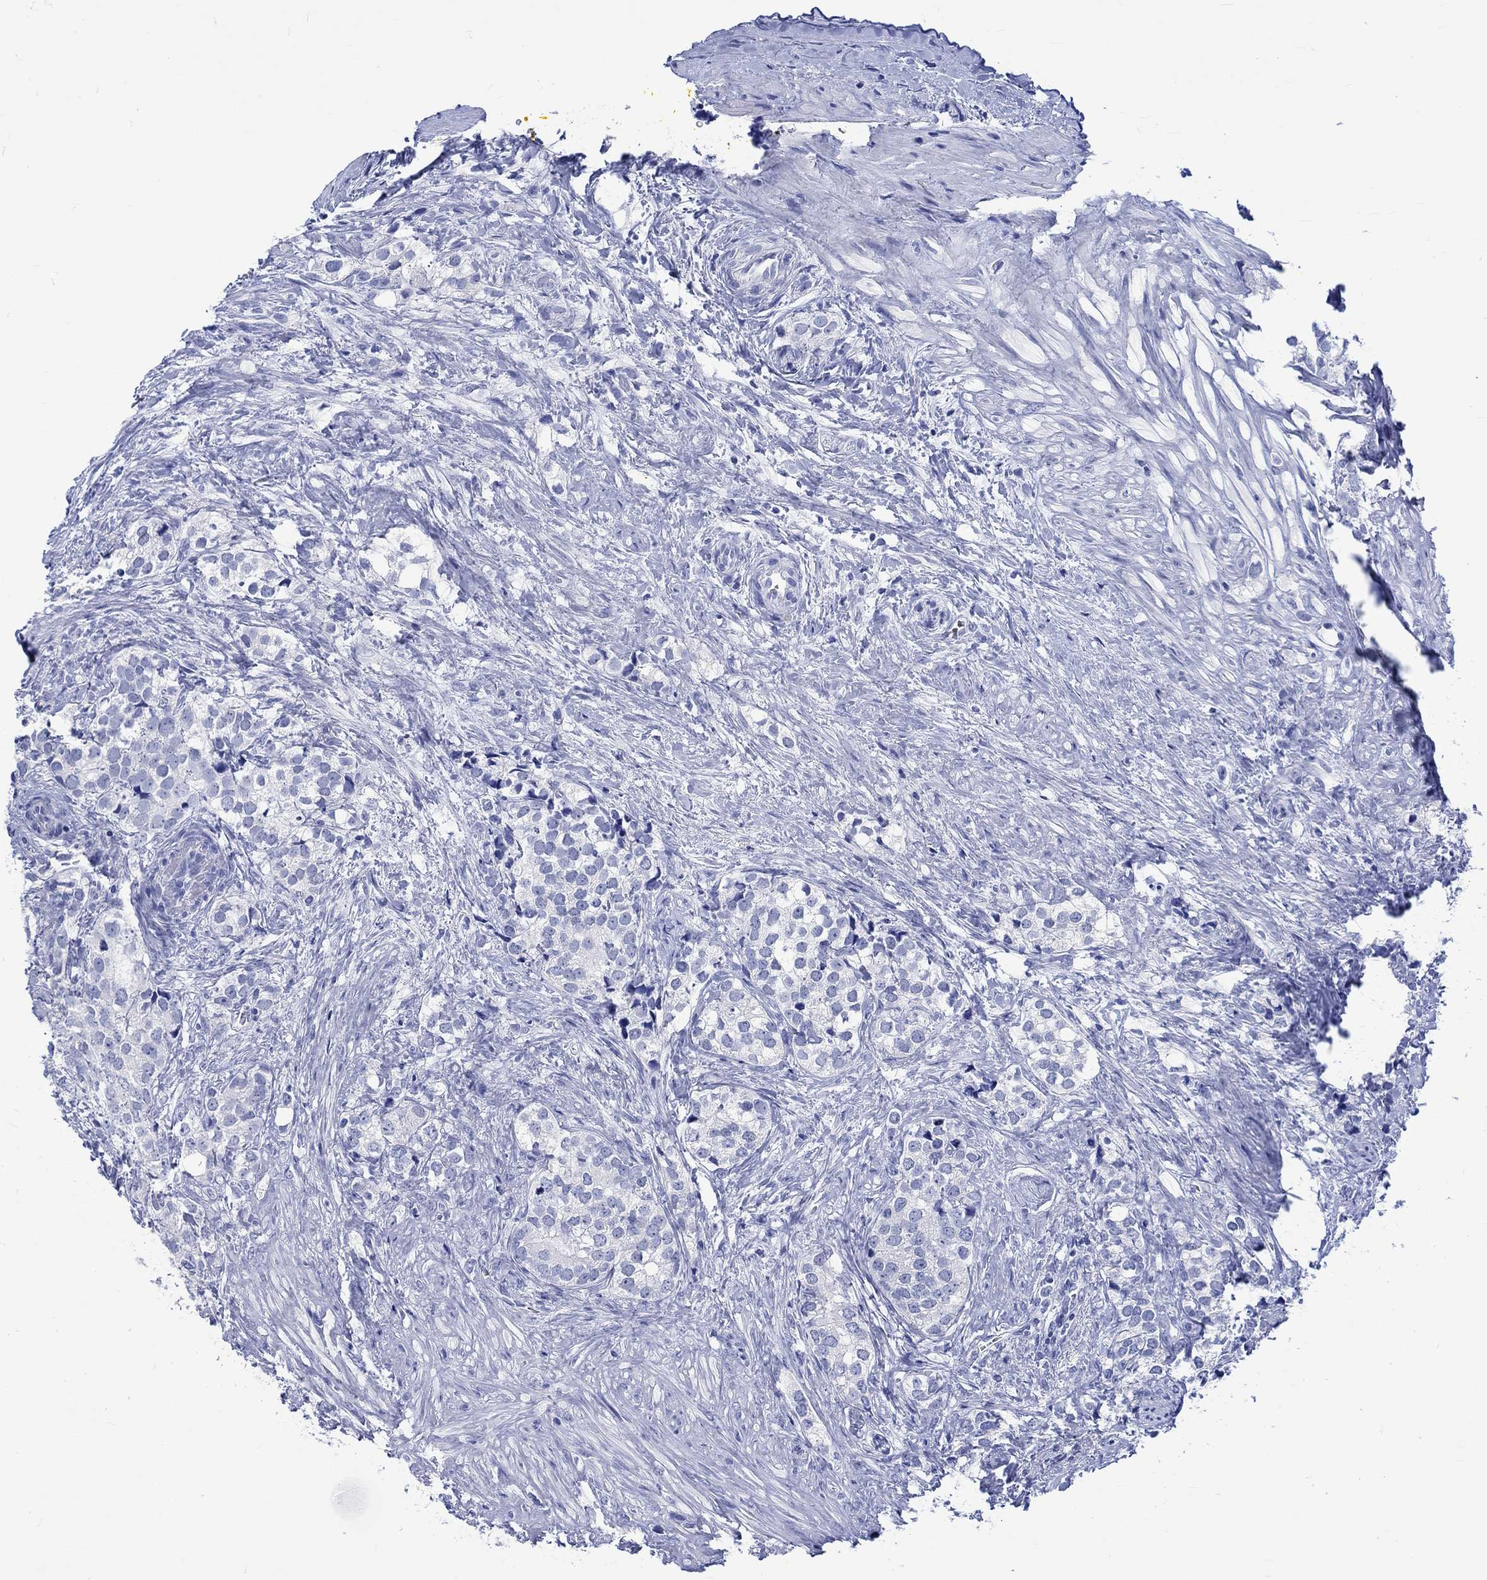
{"staining": {"intensity": "negative", "quantity": "none", "location": "none"}, "tissue": "prostate cancer", "cell_type": "Tumor cells", "image_type": "cancer", "snomed": [{"axis": "morphology", "description": "Adenocarcinoma, NOS"}, {"axis": "topography", "description": "Prostate and seminal vesicle, NOS"}], "caption": "High power microscopy image of an immunohistochemistry micrograph of prostate cancer (adenocarcinoma), revealing no significant expression in tumor cells.", "gene": "KLHL33", "patient": {"sex": "male", "age": 63}}